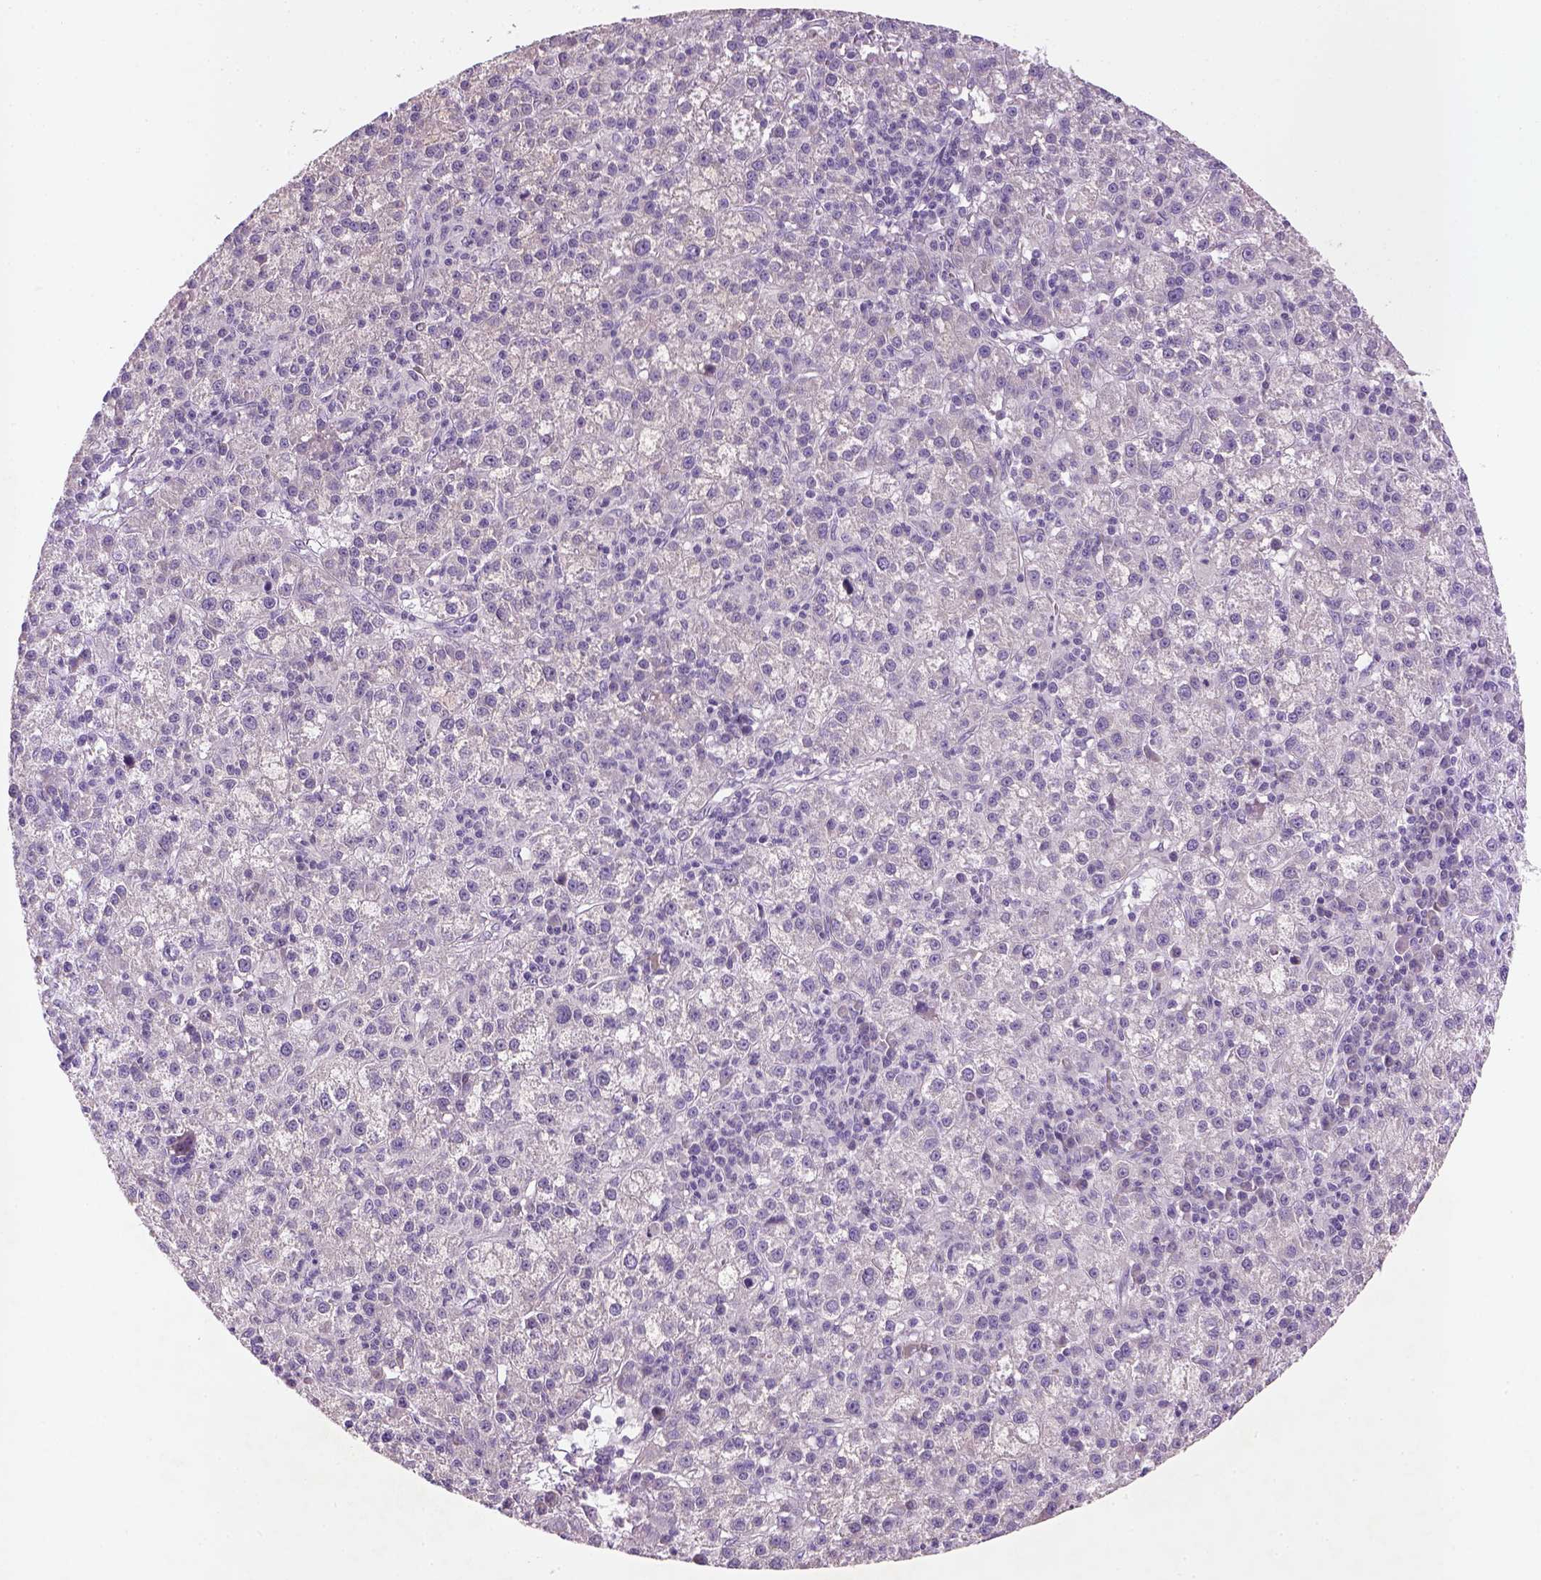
{"staining": {"intensity": "negative", "quantity": "none", "location": "none"}, "tissue": "liver cancer", "cell_type": "Tumor cells", "image_type": "cancer", "snomed": [{"axis": "morphology", "description": "Carcinoma, Hepatocellular, NOS"}, {"axis": "topography", "description": "Liver"}], "caption": "IHC image of liver cancer stained for a protein (brown), which demonstrates no staining in tumor cells.", "gene": "NUDT6", "patient": {"sex": "female", "age": 60}}